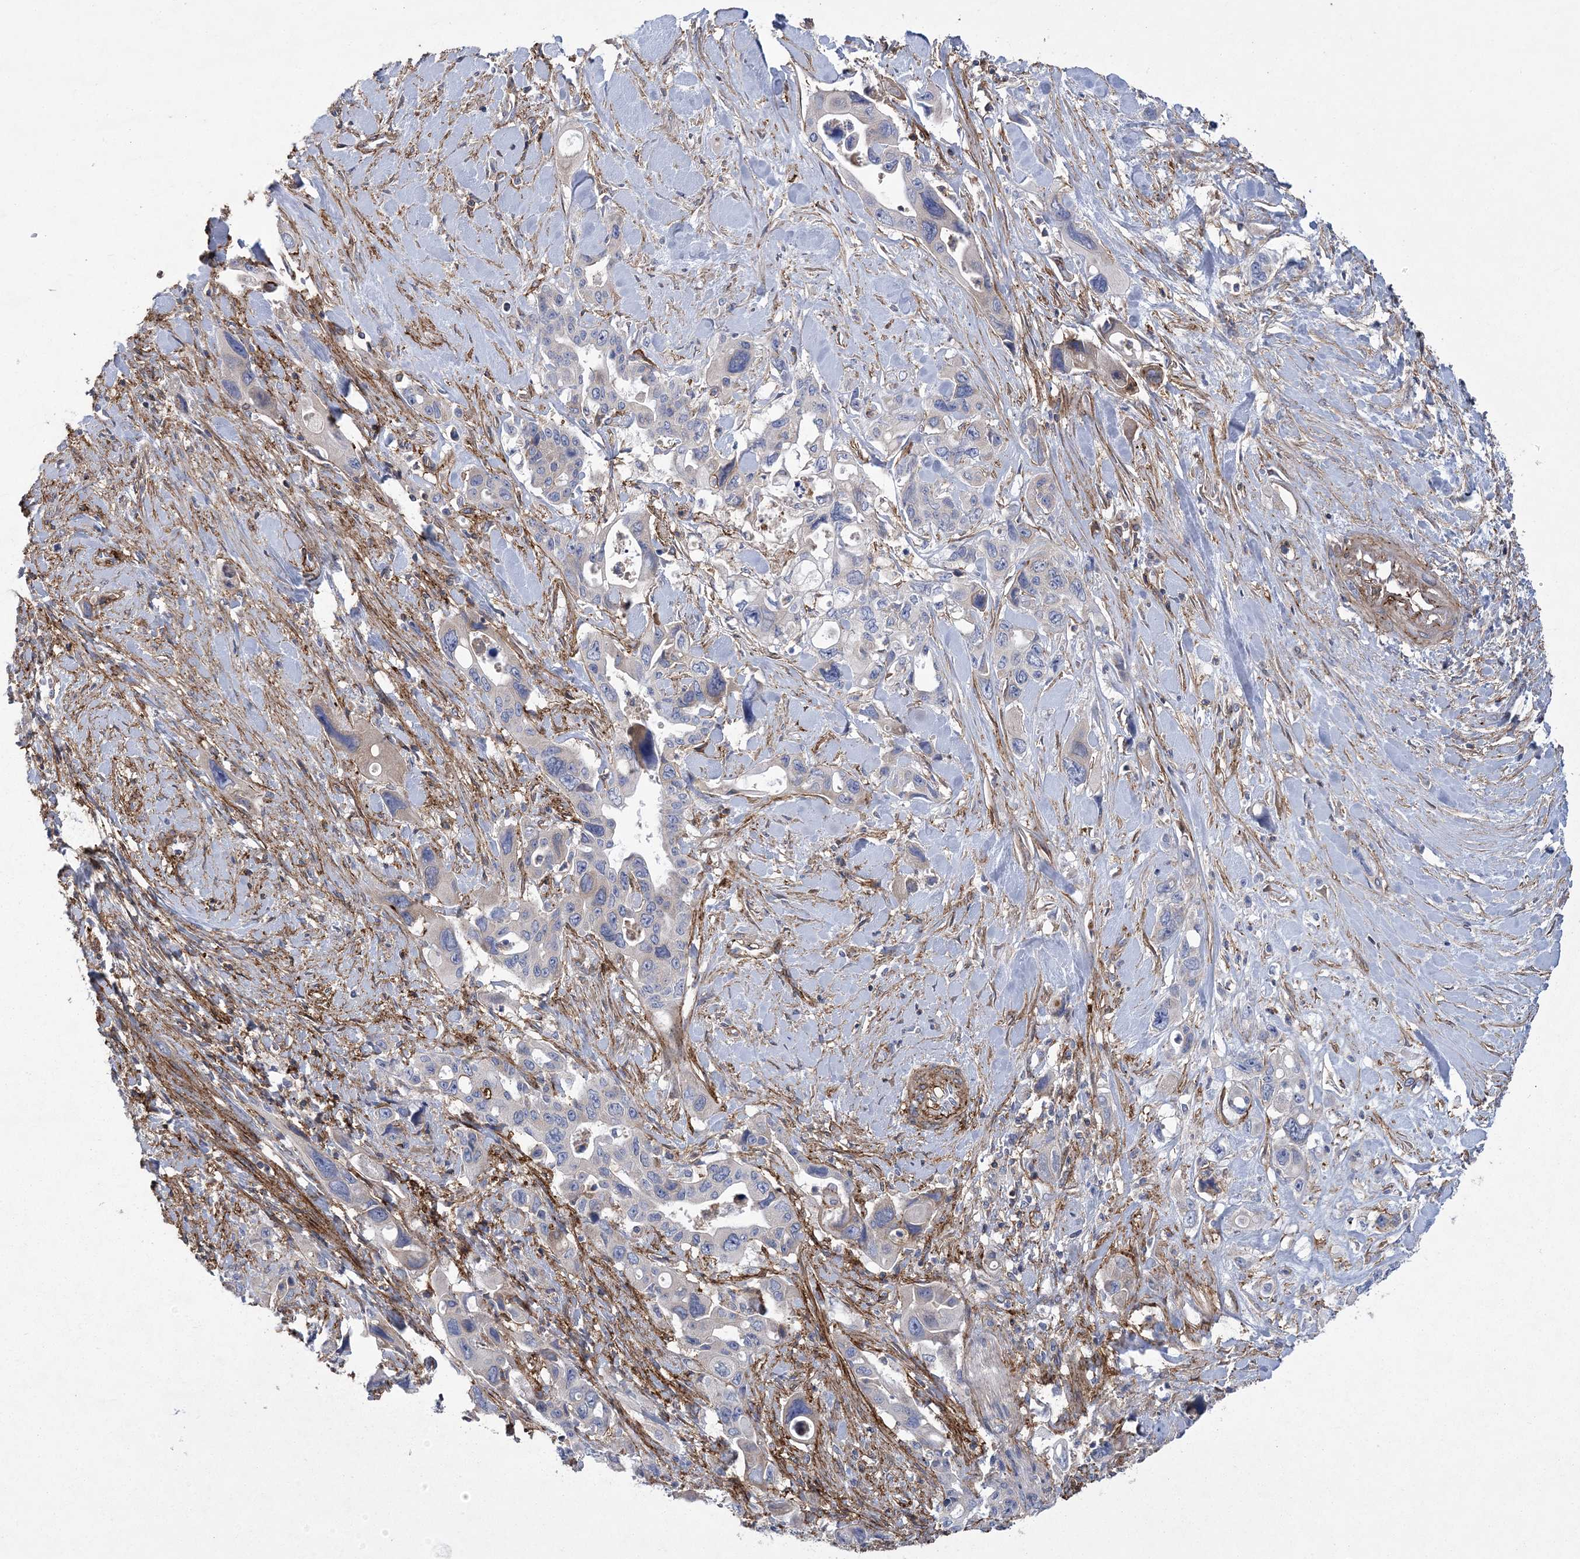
{"staining": {"intensity": "negative", "quantity": "none", "location": "none"}, "tissue": "pancreatic cancer", "cell_type": "Tumor cells", "image_type": "cancer", "snomed": [{"axis": "morphology", "description": "Adenocarcinoma, NOS"}, {"axis": "topography", "description": "Pancreas"}], "caption": "The immunohistochemistry micrograph has no significant staining in tumor cells of pancreatic cancer (adenocarcinoma) tissue.", "gene": "ARSJ", "patient": {"sex": "male", "age": 46}}